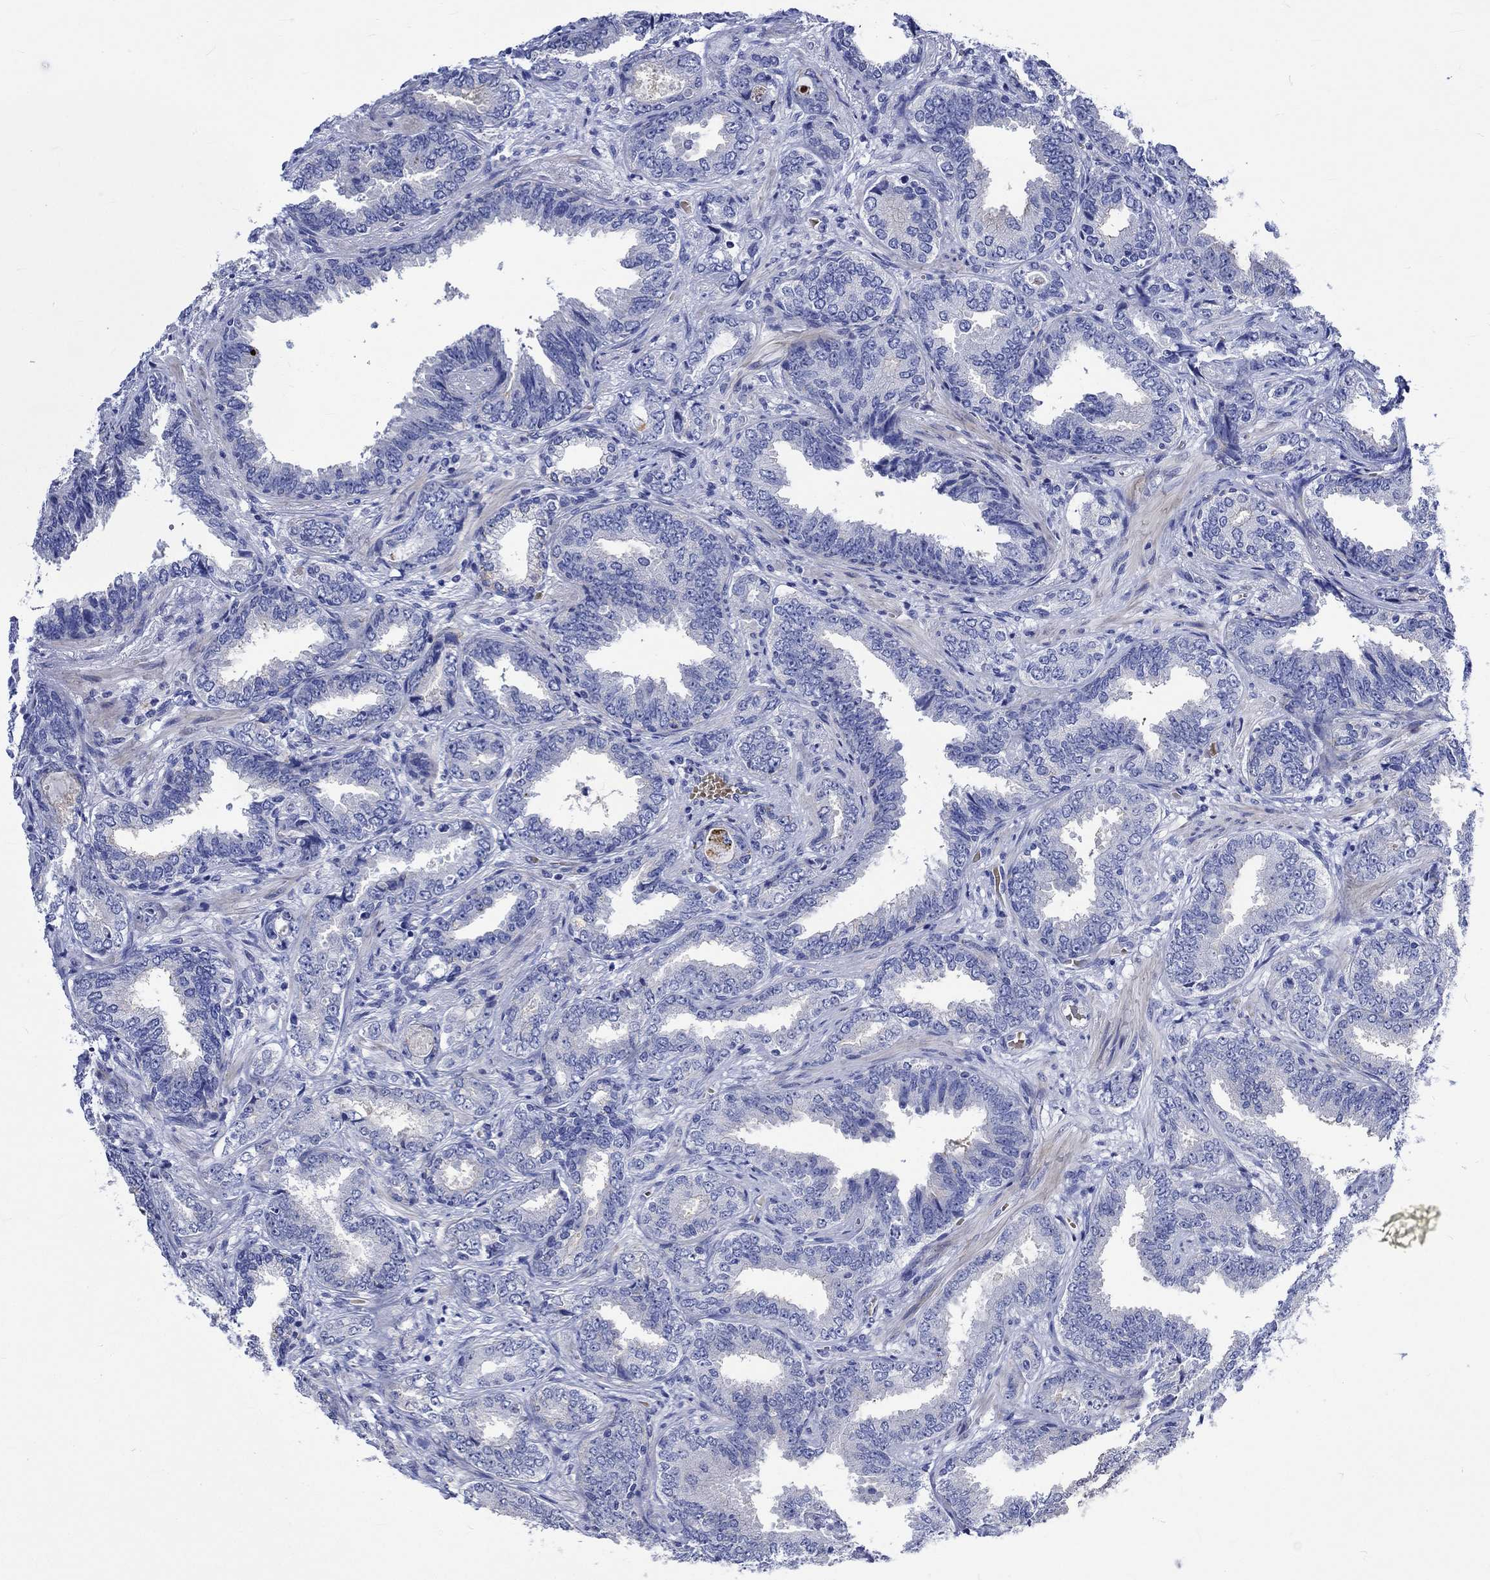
{"staining": {"intensity": "negative", "quantity": "none", "location": "none"}, "tissue": "prostate cancer", "cell_type": "Tumor cells", "image_type": "cancer", "snomed": [{"axis": "morphology", "description": "Adenocarcinoma, Low grade"}, {"axis": "topography", "description": "Prostate"}], "caption": "Immunohistochemistry (IHC) image of prostate low-grade adenocarcinoma stained for a protein (brown), which exhibits no positivity in tumor cells.", "gene": "NRIP3", "patient": {"sex": "male", "age": 68}}